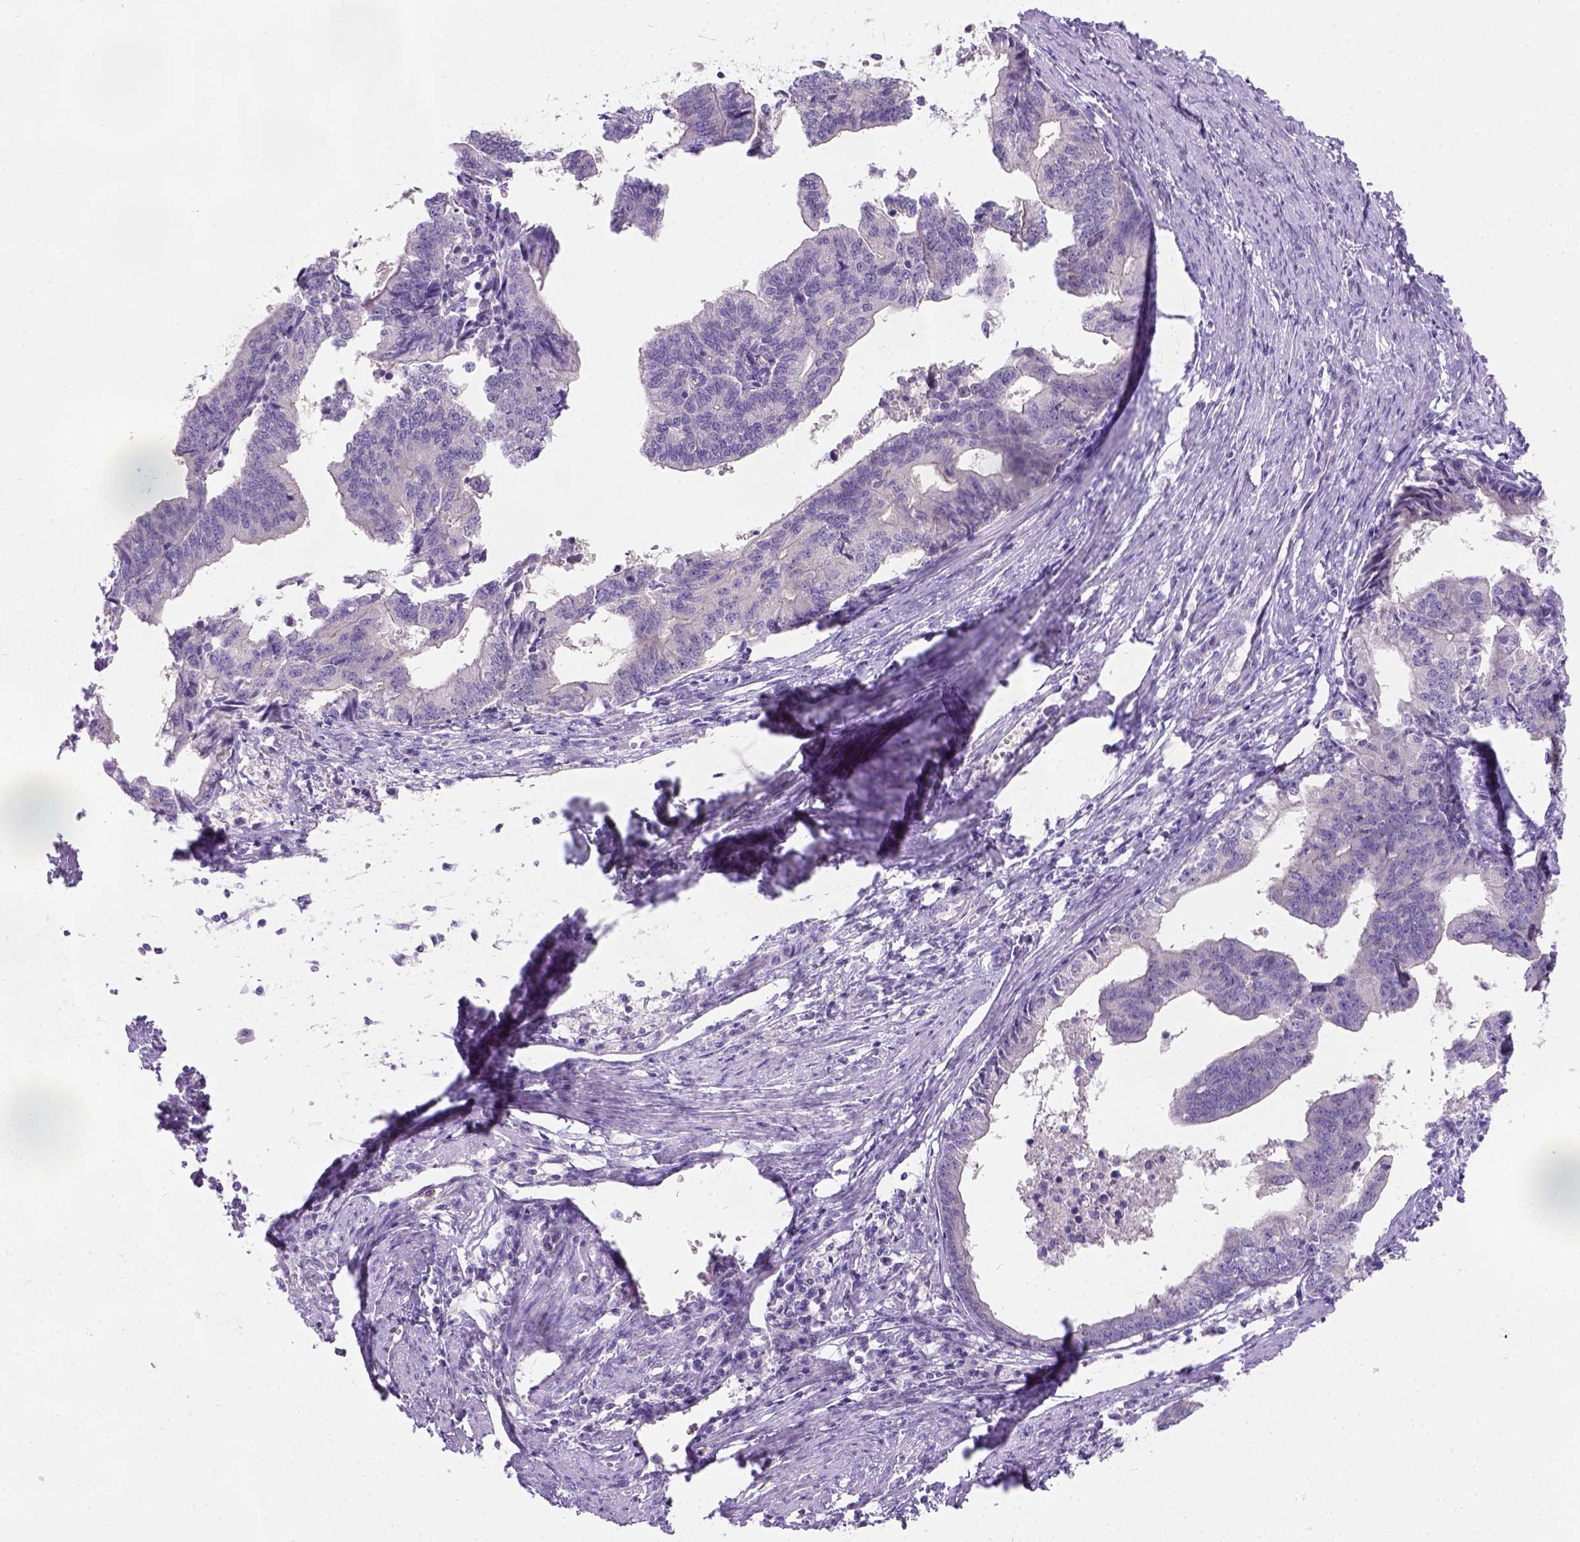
{"staining": {"intensity": "negative", "quantity": "none", "location": "none"}, "tissue": "endometrial cancer", "cell_type": "Tumor cells", "image_type": "cancer", "snomed": [{"axis": "morphology", "description": "Adenocarcinoma, NOS"}, {"axis": "topography", "description": "Endometrium"}], "caption": "A high-resolution image shows immunohistochemistry (IHC) staining of endometrial adenocarcinoma, which shows no significant expression in tumor cells.", "gene": "C20orf144", "patient": {"sex": "female", "age": 65}}